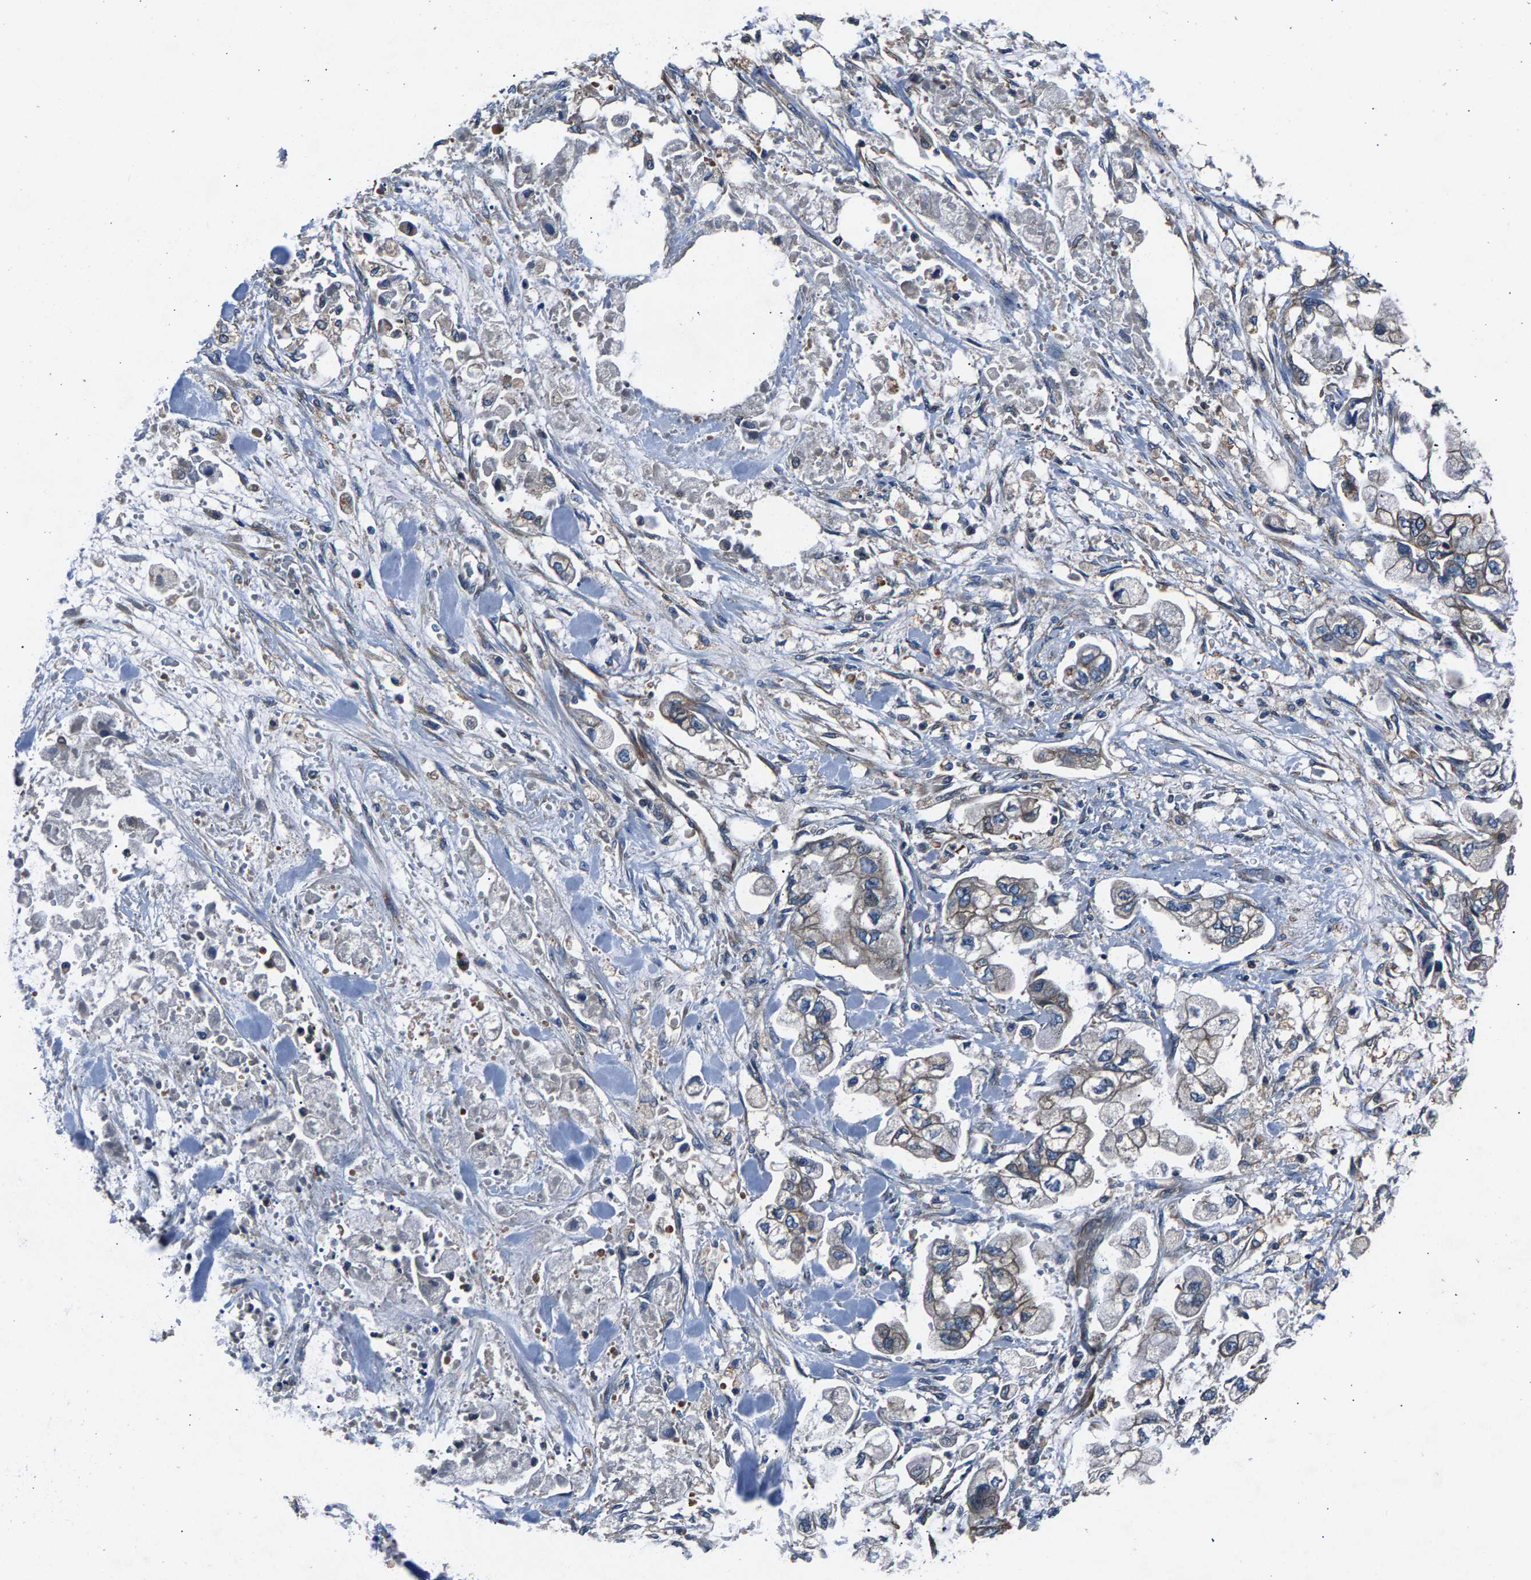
{"staining": {"intensity": "weak", "quantity": "25%-75%", "location": "cytoplasmic/membranous"}, "tissue": "stomach cancer", "cell_type": "Tumor cells", "image_type": "cancer", "snomed": [{"axis": "morphology", "description": "Normal tissue, NOS"}, {"axis": "morphology", "description": "Adenocarcinoma, NOS"}, {"axis": "topography", "description": "Stomach"}], "caption": "The photomicrograph displays staining of stomach cancer (adenocarcinoma), revealing weak cytoplasmic/membranous protein positivity (brown color) within tumor cells.", "gene": "LPCAT1", "patient": {"sex": "male", "age": 62}}